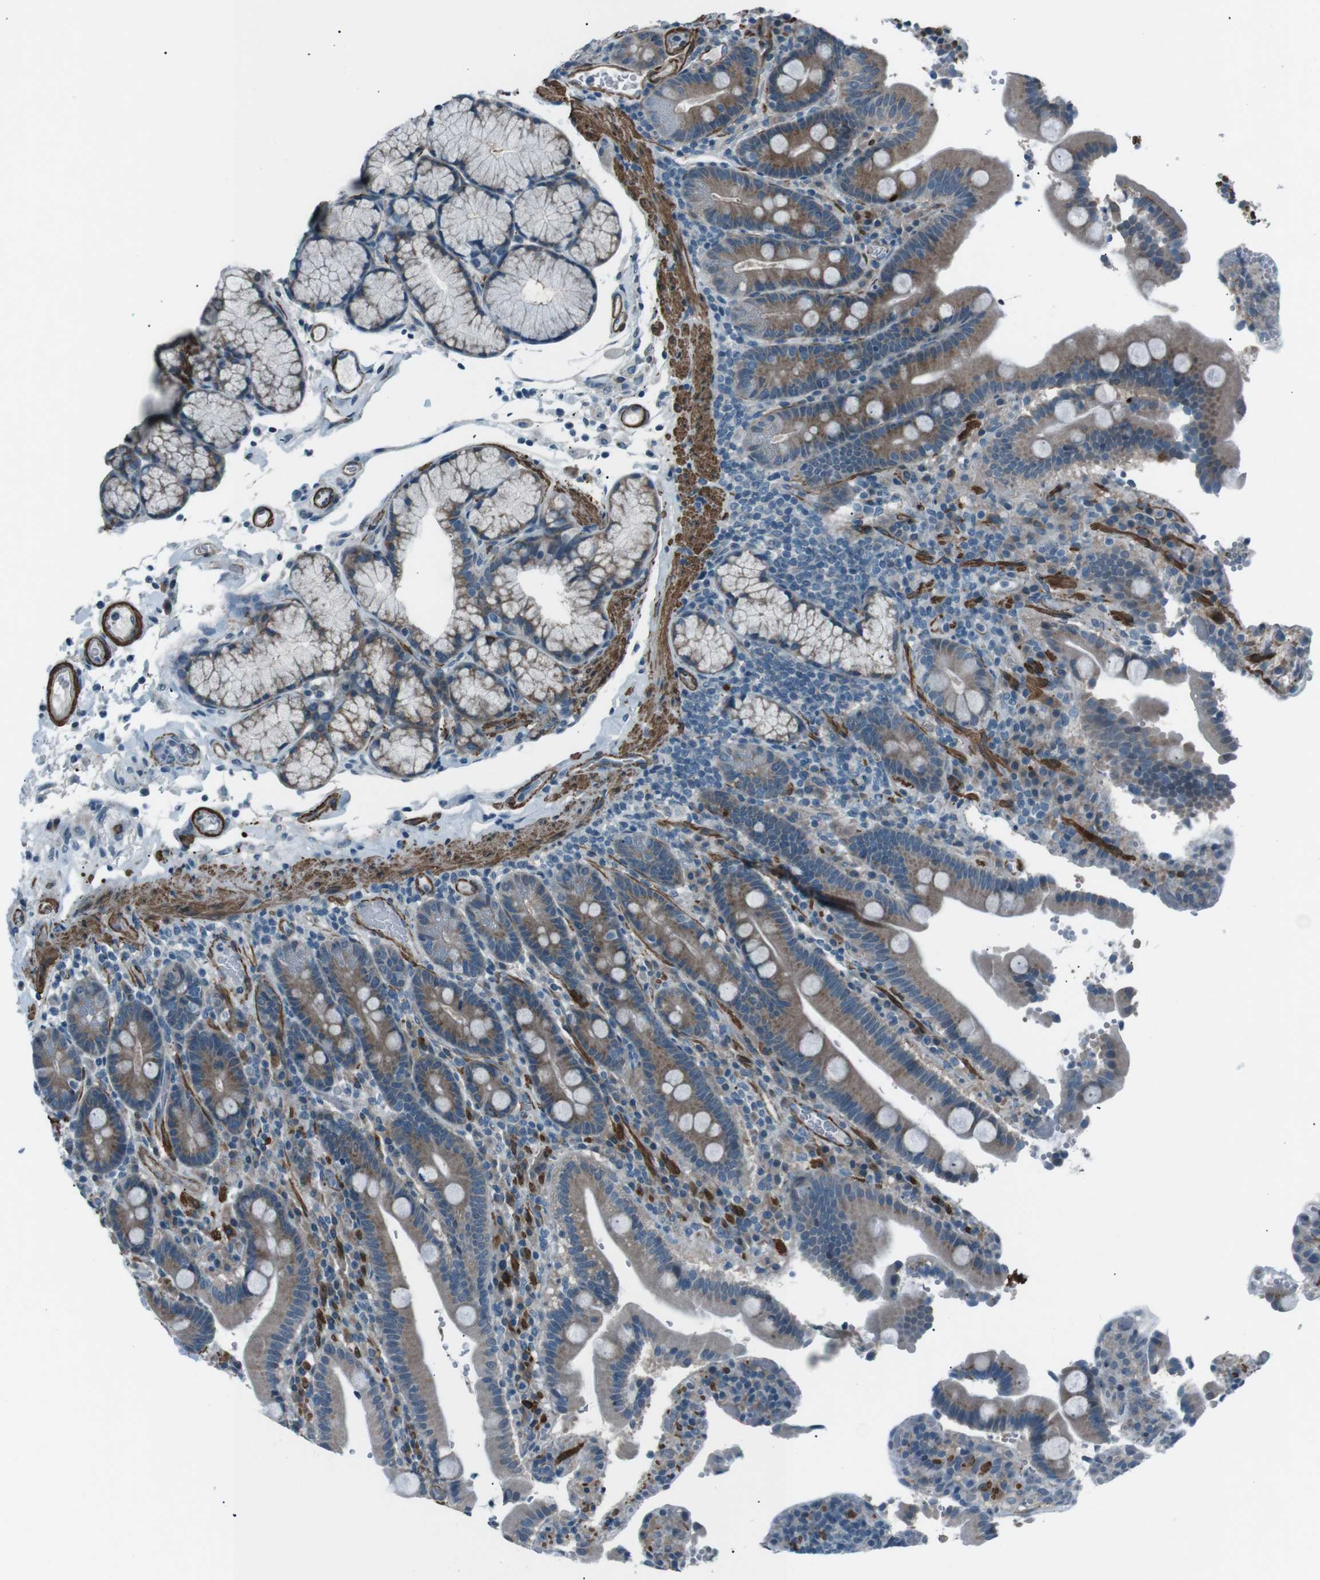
{"staining": {"intensity": "moderate", "quantity": ">75%", "location": "cytoplasmic/membranous"}, "tissue": "duodenum", "cell_type": "Glandular cells", "image_type": "normal", "snomed": [{"axis": "morphology", "description": "Normal tissue, NOS"}, {"axis": "topography", "description": "Small intestine, NOS"}], "caption": "Unremarkable duodenum reveals moderate cytoplasmic/membranous positivity in approximately >75% of glandular cells, visualized by immunohistochemistry. Nuclei are stained in blue.", "gene": "PDLIM5", "patient": {"sex": "female", "age": 71}}